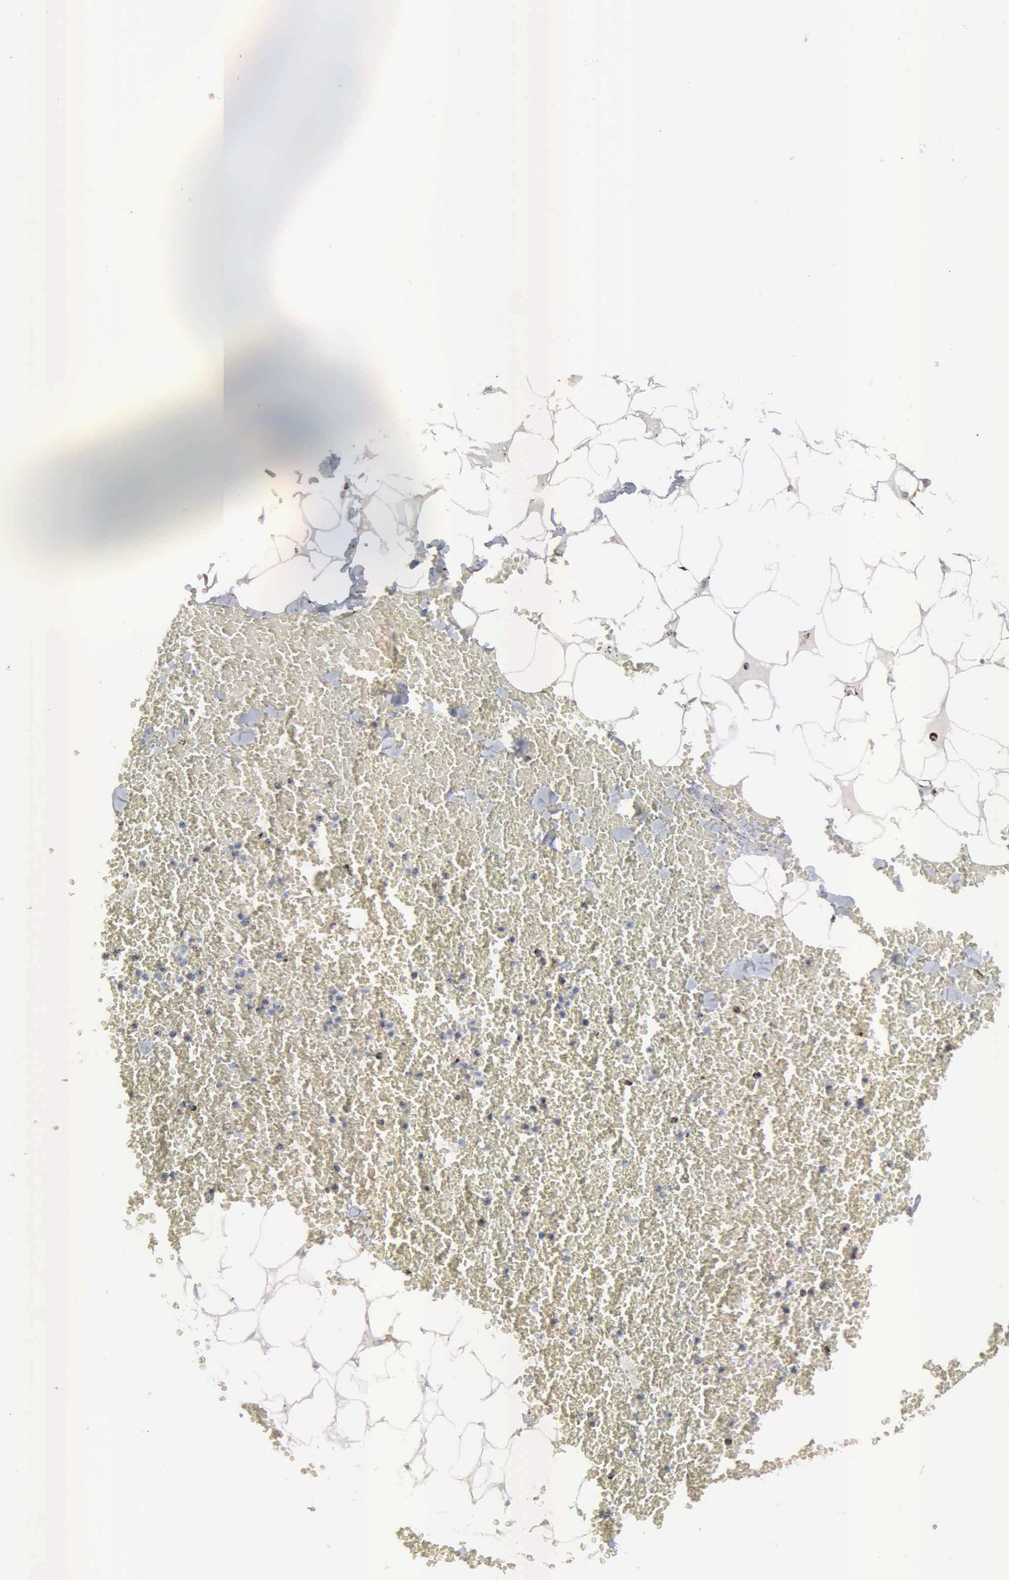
{"staining": {"intensity": "weak", "quantity": "25%-75%", "location": "cytoplasmic/membranous"}, "tissue": "adipose tissue", "cell_type": "Adipocytes", "image_type": "normal", "snomed": [{"axis": "morphology", "description": "Normal tissue, NOS"}, {"axis": "morphology", "description": "Inflammation, NOS"}, {"axis": "topography", "description": "Lymph node"}, {"axis": "topography", "description": "Peripheral nerve tissue"}], "caption": "Adipocytes reveal weak cytoplasmic/membranous staining in approximately 25%-75% of cells in unremarkable adipose tissue. (DAB (3,3'-diaminobenzidine) IHC, brown staining for protein, blue staining for nuclei).", "gene": "HSPA9", "patient": {"sex": "male", "age": 52}}